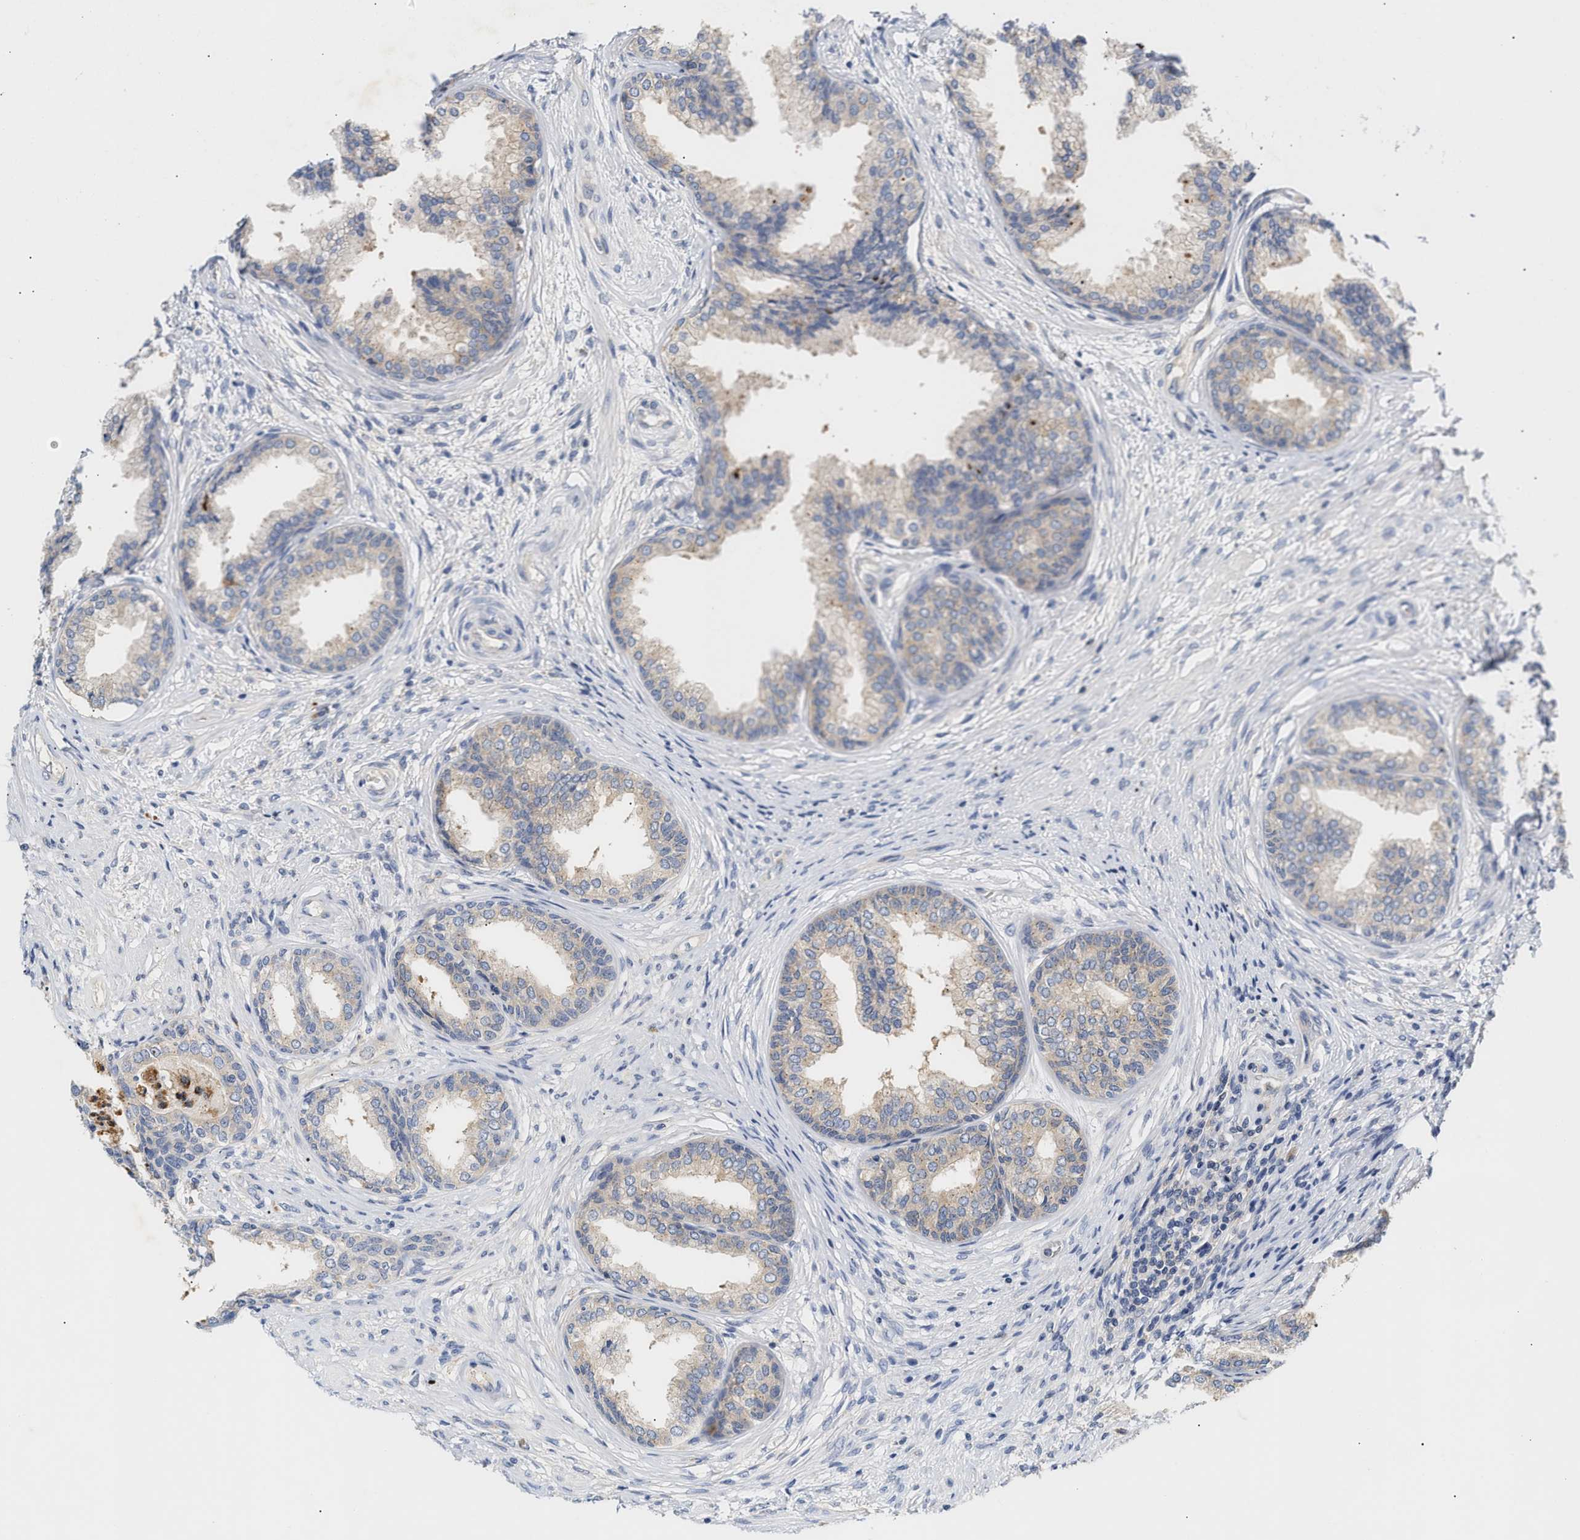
{"staining": {"intensity": "moderate", "quantity": "25%-75%", "location": "cytoplasmic/membranous"}, "tissue": "prostate", "cell_type": "Glandular cells", "image_type": "normal", "snomed": [{"axis": "morphology", "description": "Normal tissue, NOS"}, {"axis": "topography", "description": "Prostate"}], "caption": "DAB (3,3'-diaminobenzidine) immunohistochemical staining of normal prostate reveals moderate cytoplasmic/membranous protein expression in about 25%-75% of glandular cells. The staining was performed using DAB (3,3'-diaminobenzidine) to visualize the protein expression in brown, while the nuclei were stained in blue with hematoxylin (Magnification: 20x).", "gene": "TRIM50", "patient": {"sex": "male", "age": 76}}